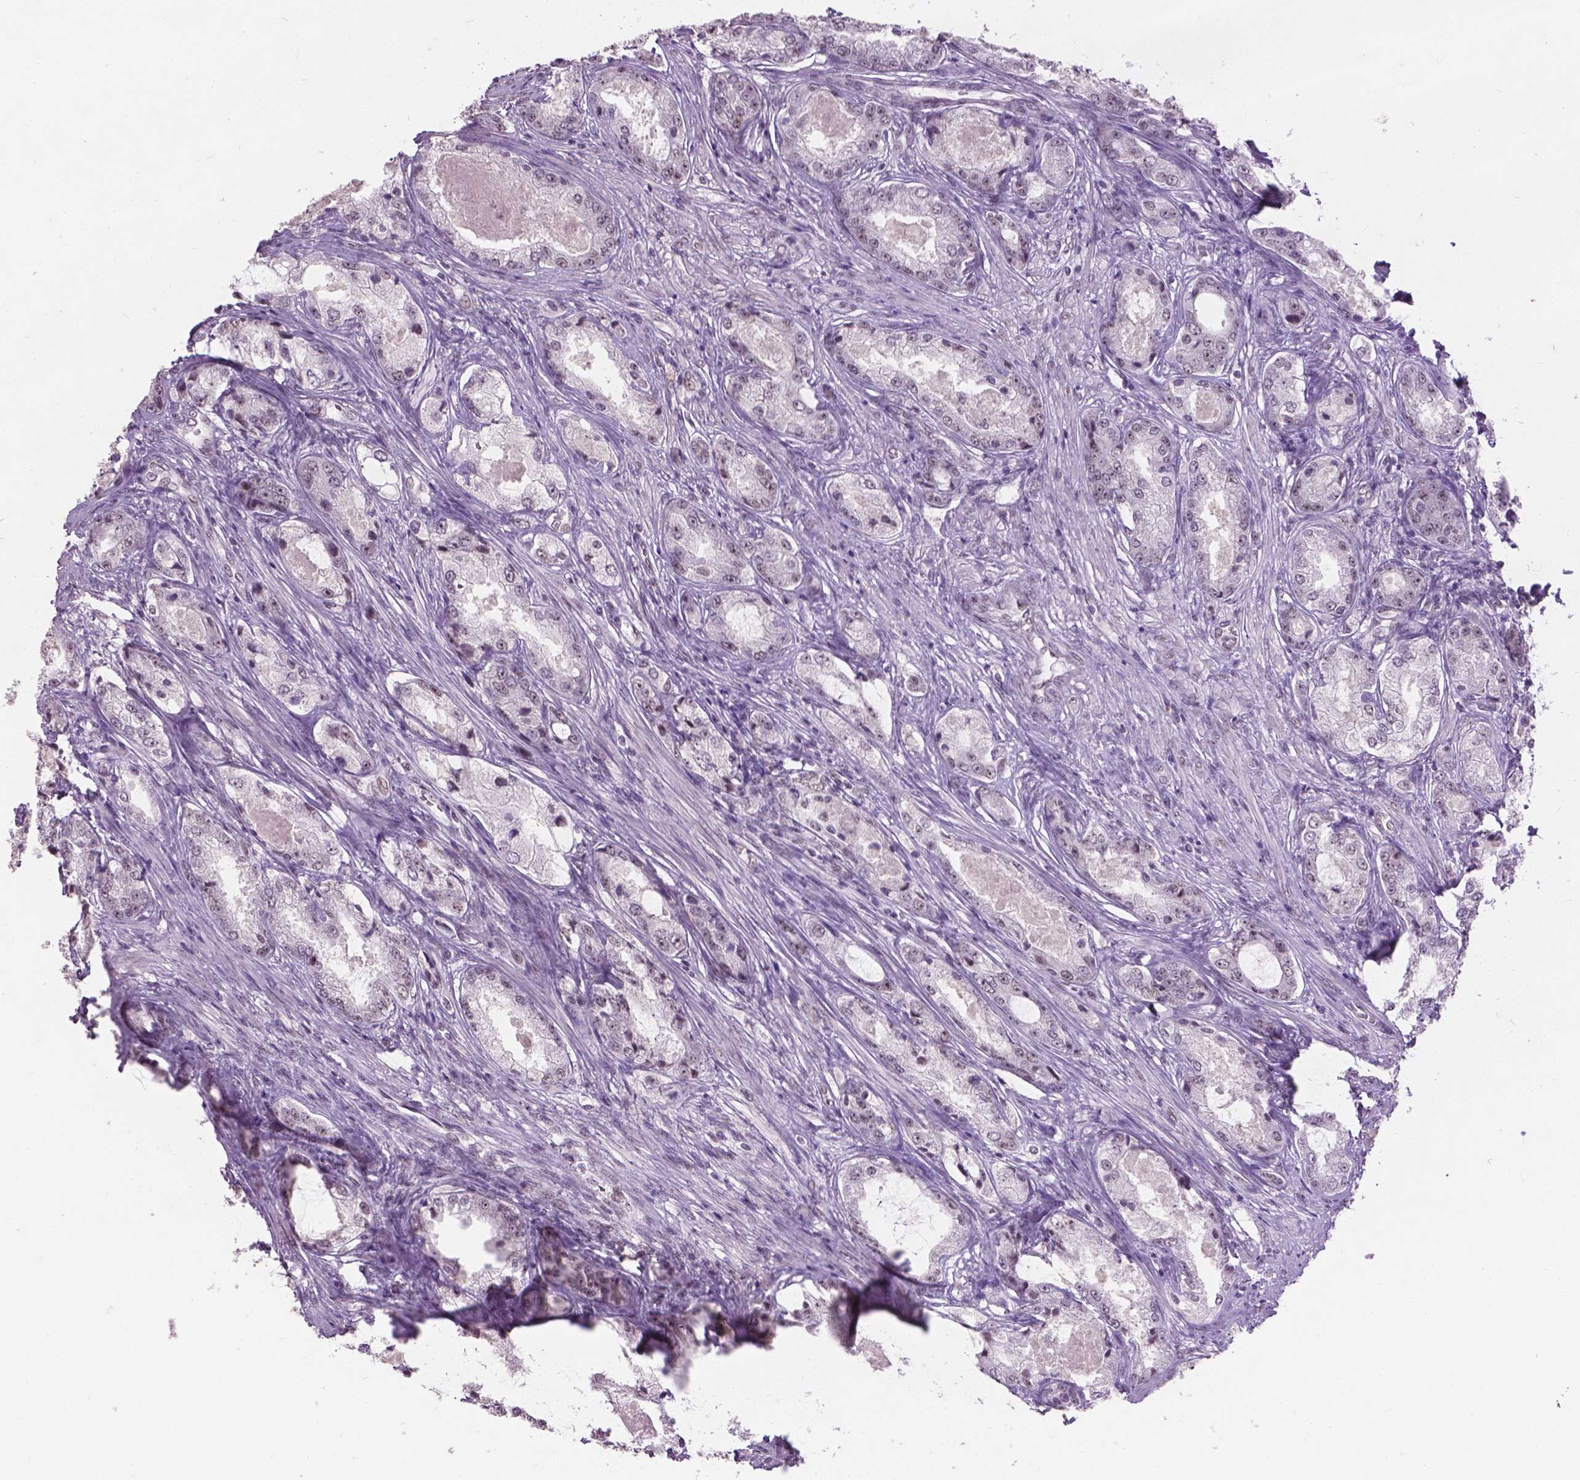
{"staining": {"intensity": "negative", "quantity": "none", "location": "none"}, "tissue": "prostate cancer", "cell_type": "Tumor cells", "image_type": "cancer", "snomed": [{"axis": "morphology", "description": "Adenocarcinoma, Low grade"}, {"axis": "topography", "description": "Prostate"}], "caption": "The image shows no staining of tumor cells in prostate low-grade adenocarcinoma.", "gene": "COIL", "patient": {"sex": "male", "age": 68}}